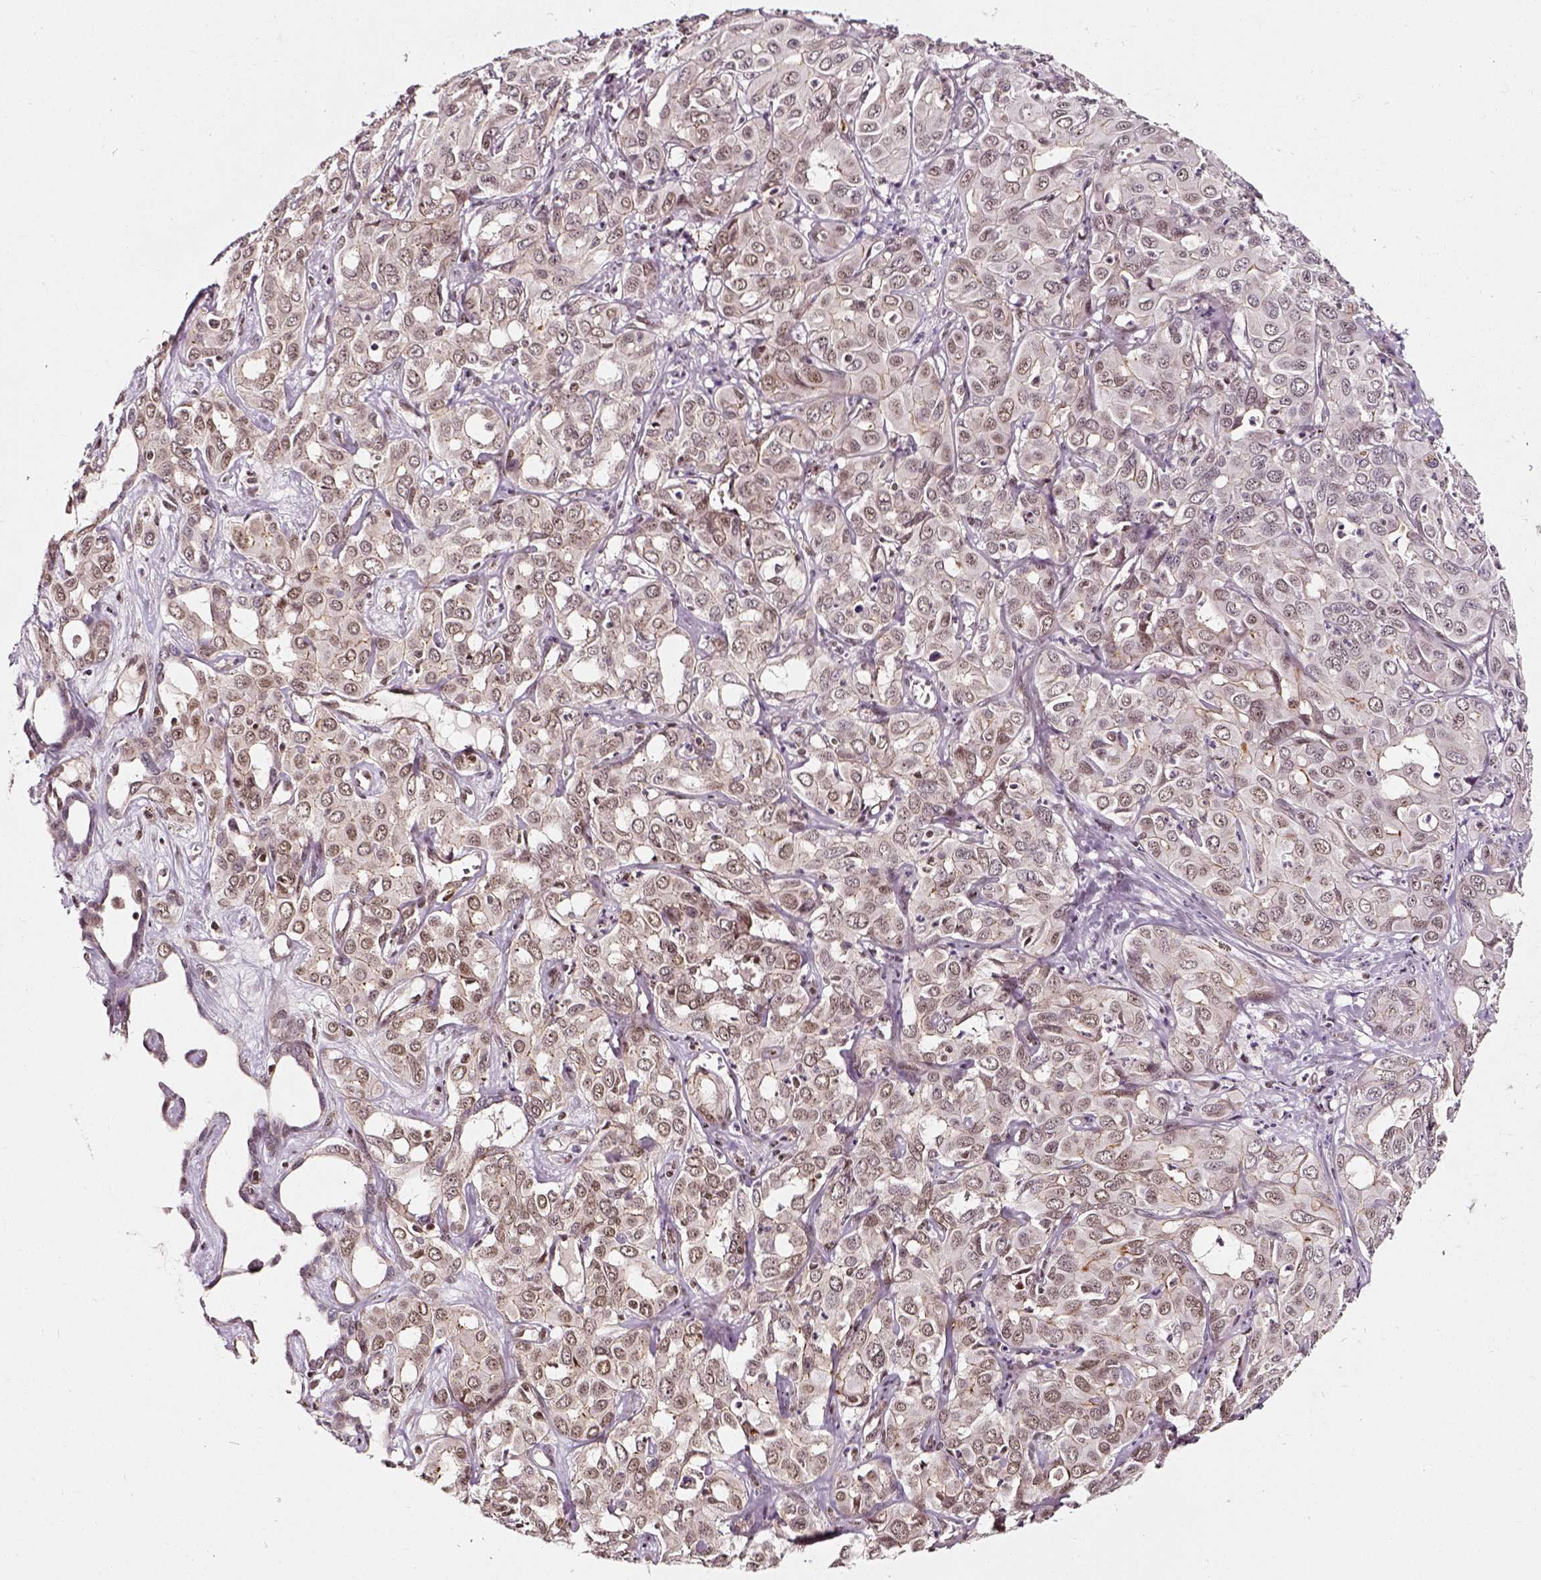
{"staining": {"intensity": "weak", "quantity": ">75%", "location": "nuclear"}, "tissue": "liver cancer", "cell_type": "Tumor cells", "image_type": "cancer", "snomed": [{"axis": "morphology", "description": "Cholangiocarcinoma"}, {"axis": "topography", "description": "Liver"}], "caption": "This micrograph reveals immunohistochemistry staining of human liver cholangiocarcinoma, with low weak nuclear positivity in about >75% of tumor cells.", "gene": "NACC1", "patient": {"sex": "female", "age": 60}}